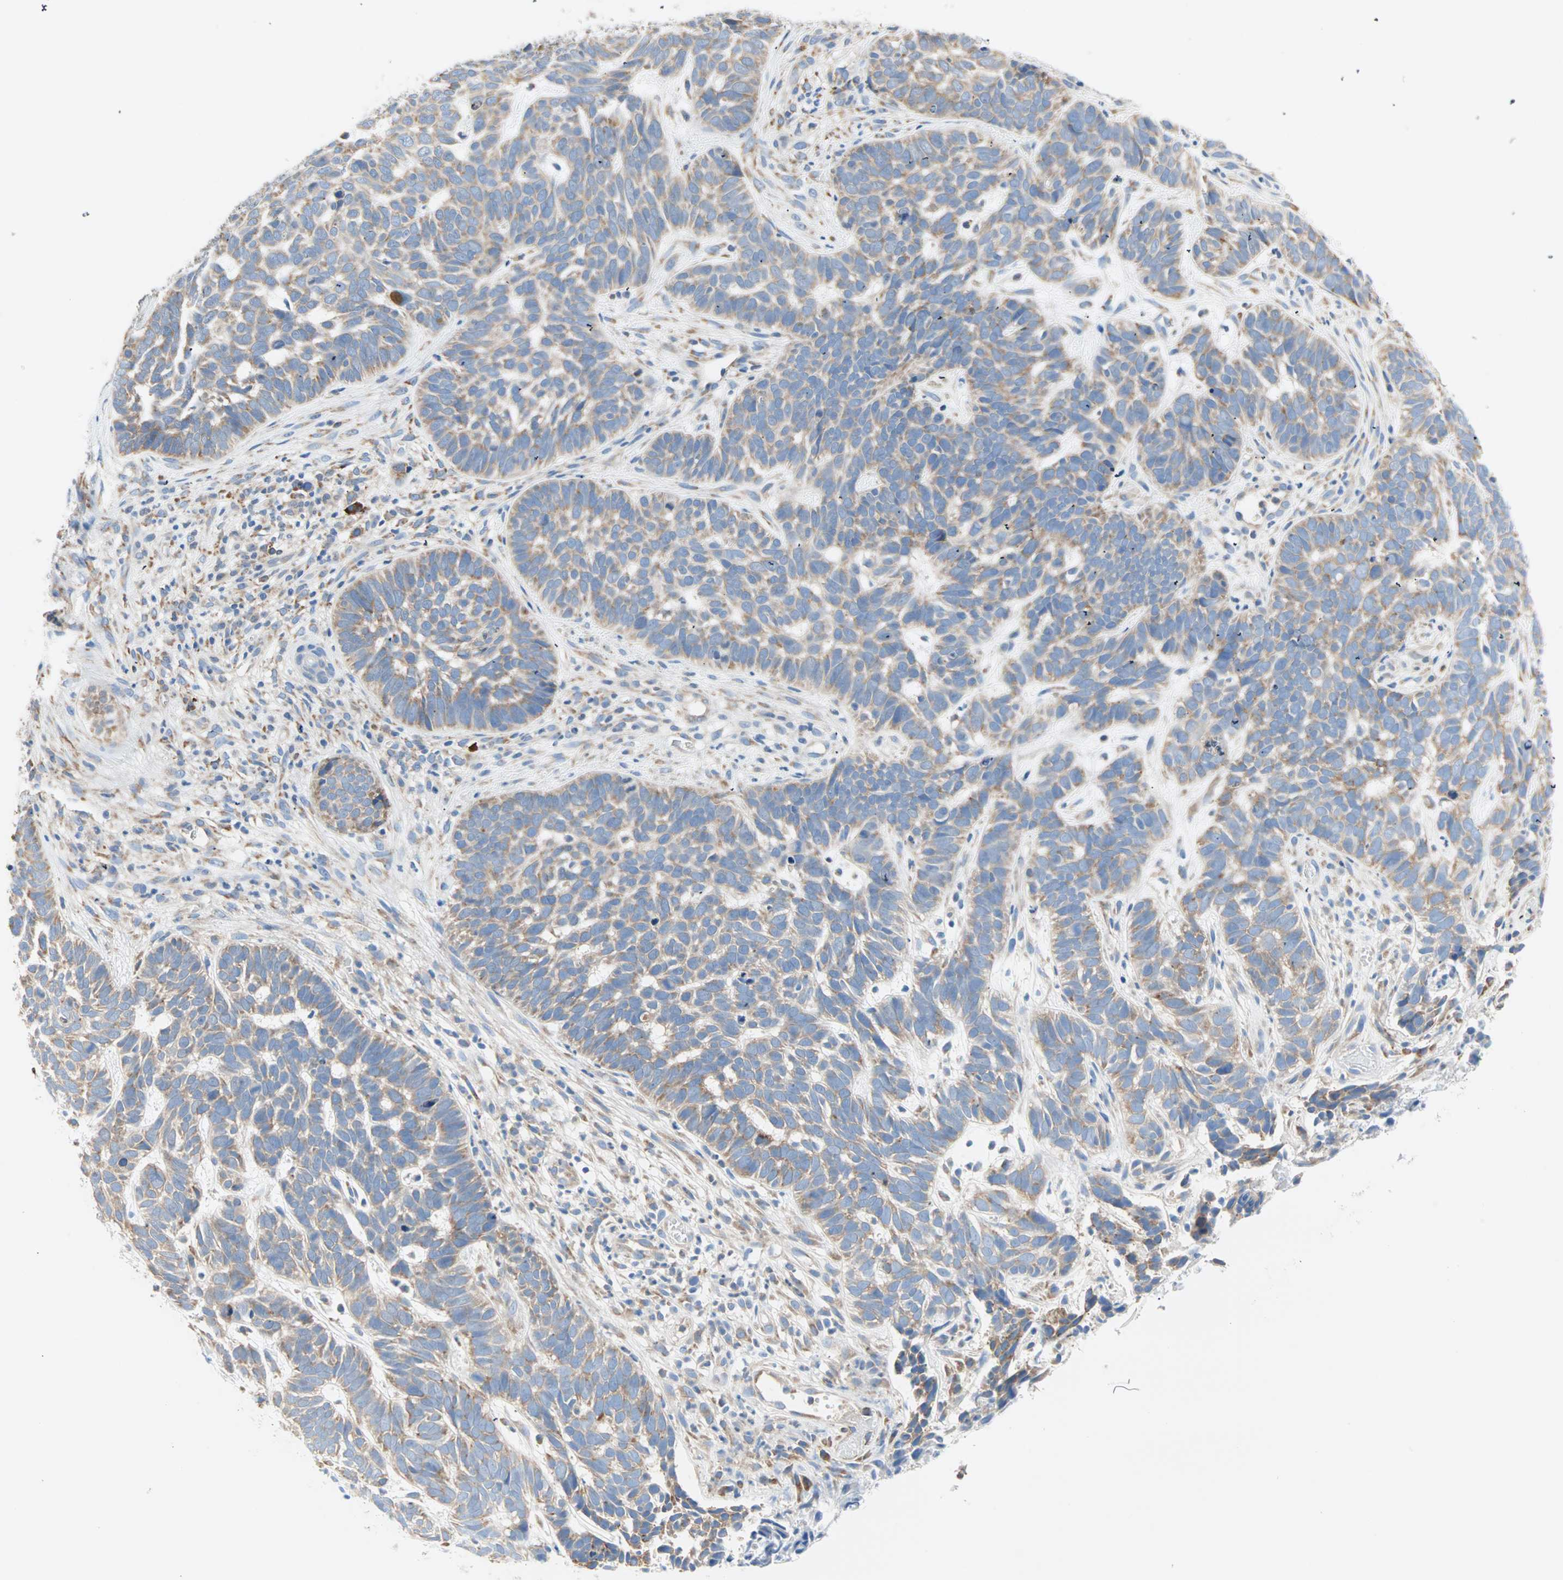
{"staining": {"intensity": "moderate", "quantity": ">75%", "location": "cytoplasmic/membranous"}, "tissue": "skin cancer", "cell_type": "Tumor cells", "image_type": "cancer", "snomed": [{"axis": "morphology", "description": "Basal cell carcinoma"}, {"axis": "topography", "description": "Skin"}], "caption": "Skin cancer was stained to show a protein in brown. There is medium levels of moderate cytoplasmic/membranous expression in approximately >75% of tumor cells.", "gene": "PLCXD1", "patient": {"sex": "male", "age": 87}}